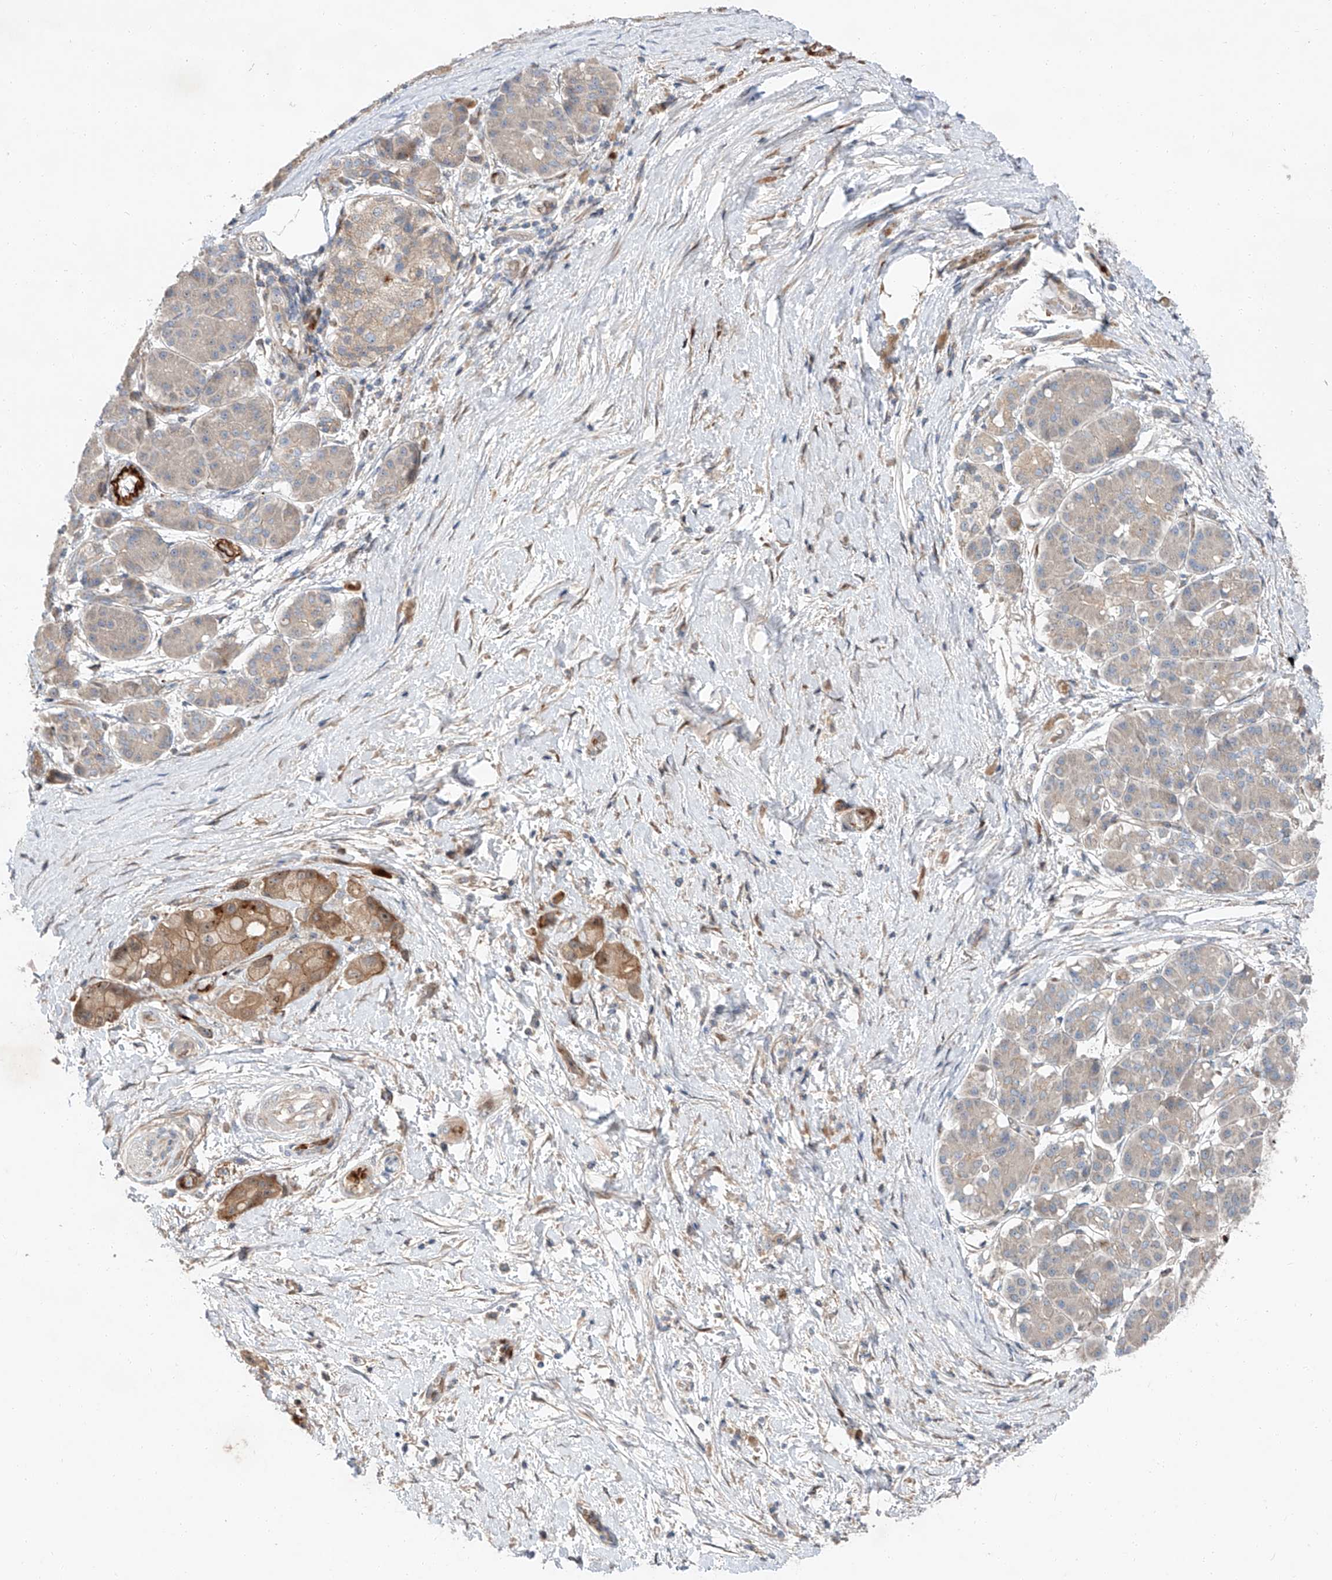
{"staining": {"intensity": "weak", "quantity": ">75%", "location": "cytoplasmic/membranous"}, "tissue": "pancreatic cancer", "cell_type": "Tumor cells", "image_type": "cancer", "snomed": [{"axis": "morphology", "description": "Normal tissue, NOS"}, {"axis": "morphology", "description": "Adenocarcinoma, NOS"}, {"axis": "topography", "description": "Pancreas"}], "caption": "Pancreatic adenocarcinoma was stained to show a protein in brown. There is low levels of weak cytoplasmic/membranous staining in approximately >75% of tumor cells.", "gene": "USF3", "patient": {"sex": "female", "age": 68}}